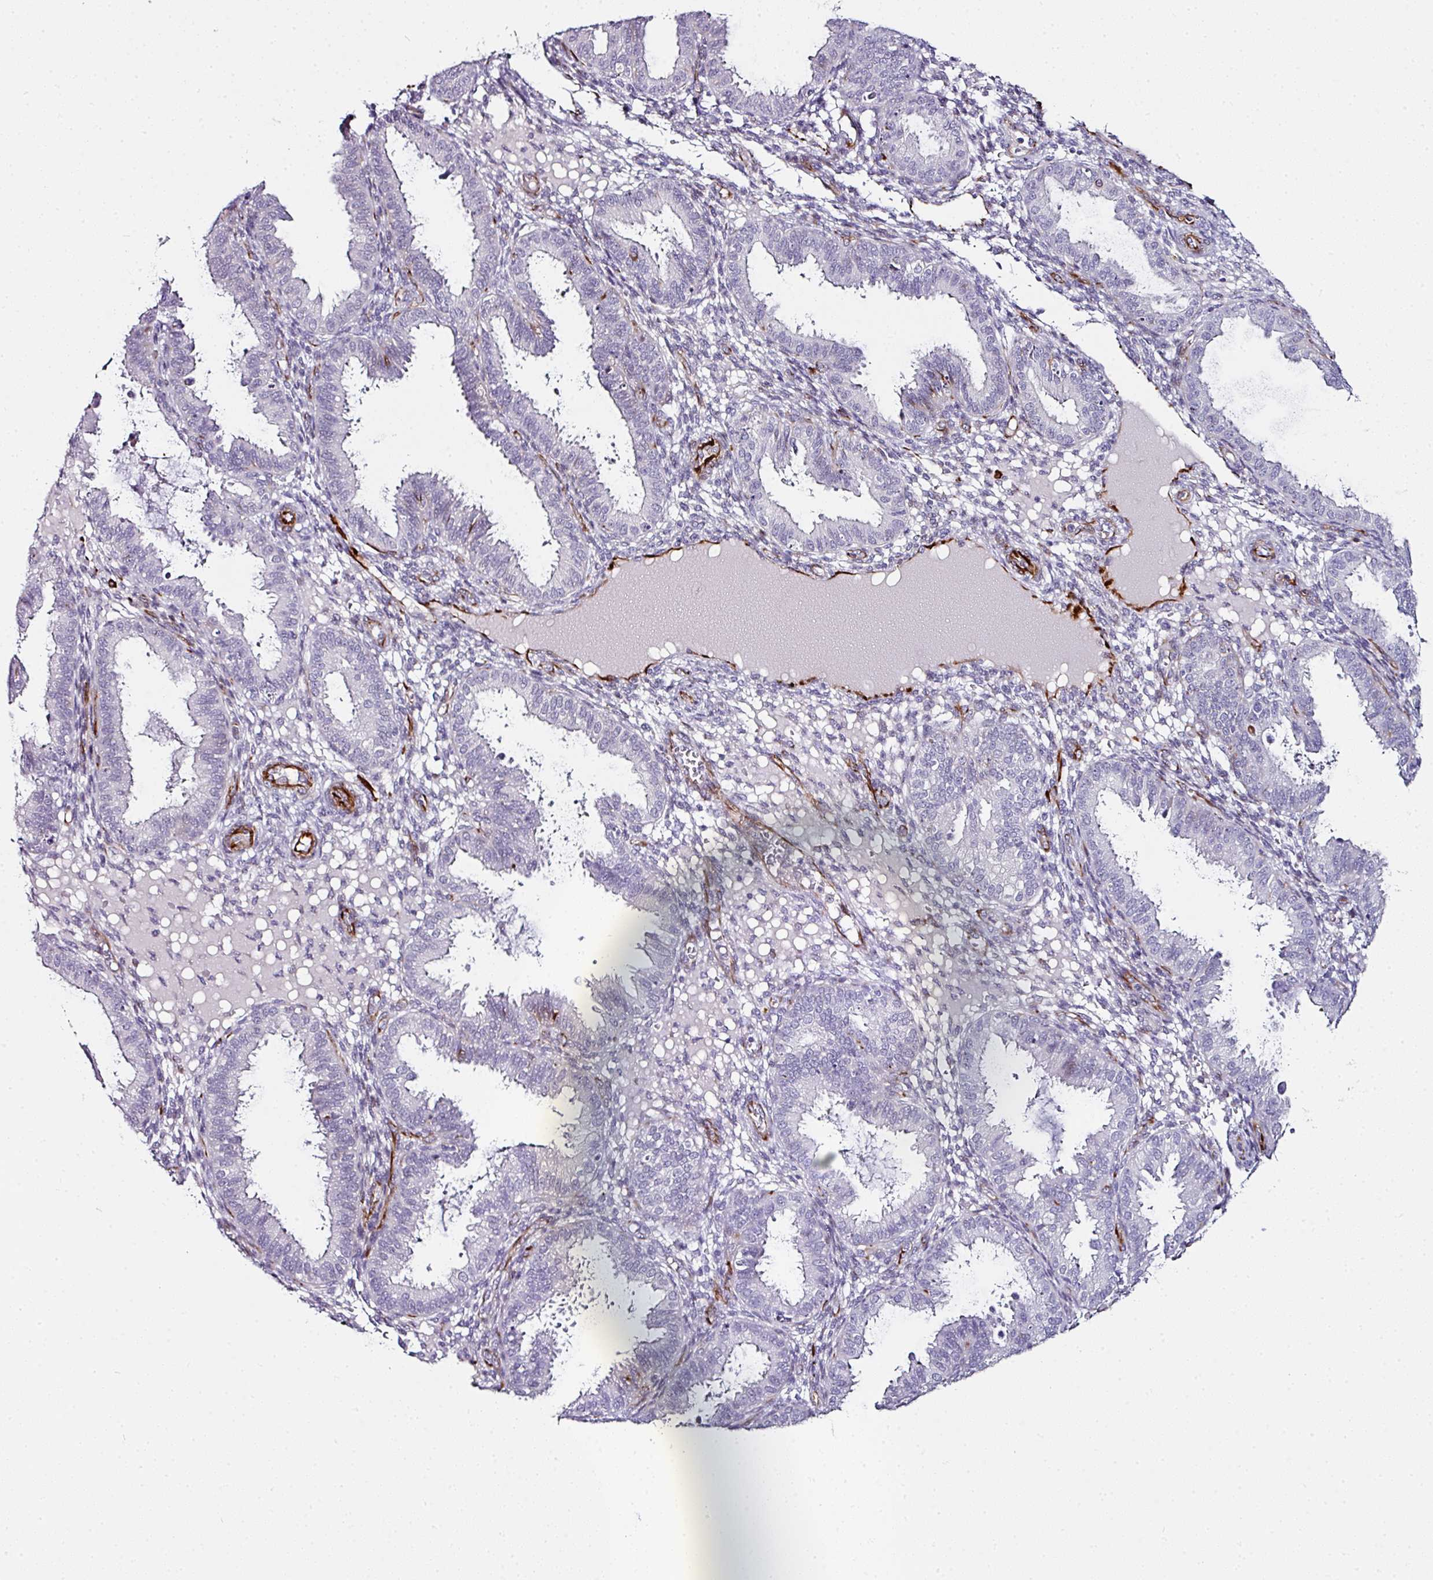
{"staining": {"intensity": "negative", "quantity": "none", "location": "none"}, "tissue": "endometrium", "cell_type": "Cells in endometrial stroma", "image_type": "normal", "snomed": [{"axis": "morphology", "description": "Normal tissue, NOS"}, {"axis": "topography", "description": "Endometrium"}], "caption": "A high-resolution photomicrograph shows IHC staining of unremarkable endometrium, which exhibits no significant staining in cells in endometrial stroma. (DAB (3,3'-diaminobenzidine) immunohistochemistry visualized using brightfield microscopy, high magnification).", "gene": "TMPRSS9", "patient": {"sex": "female", "age": 33}}